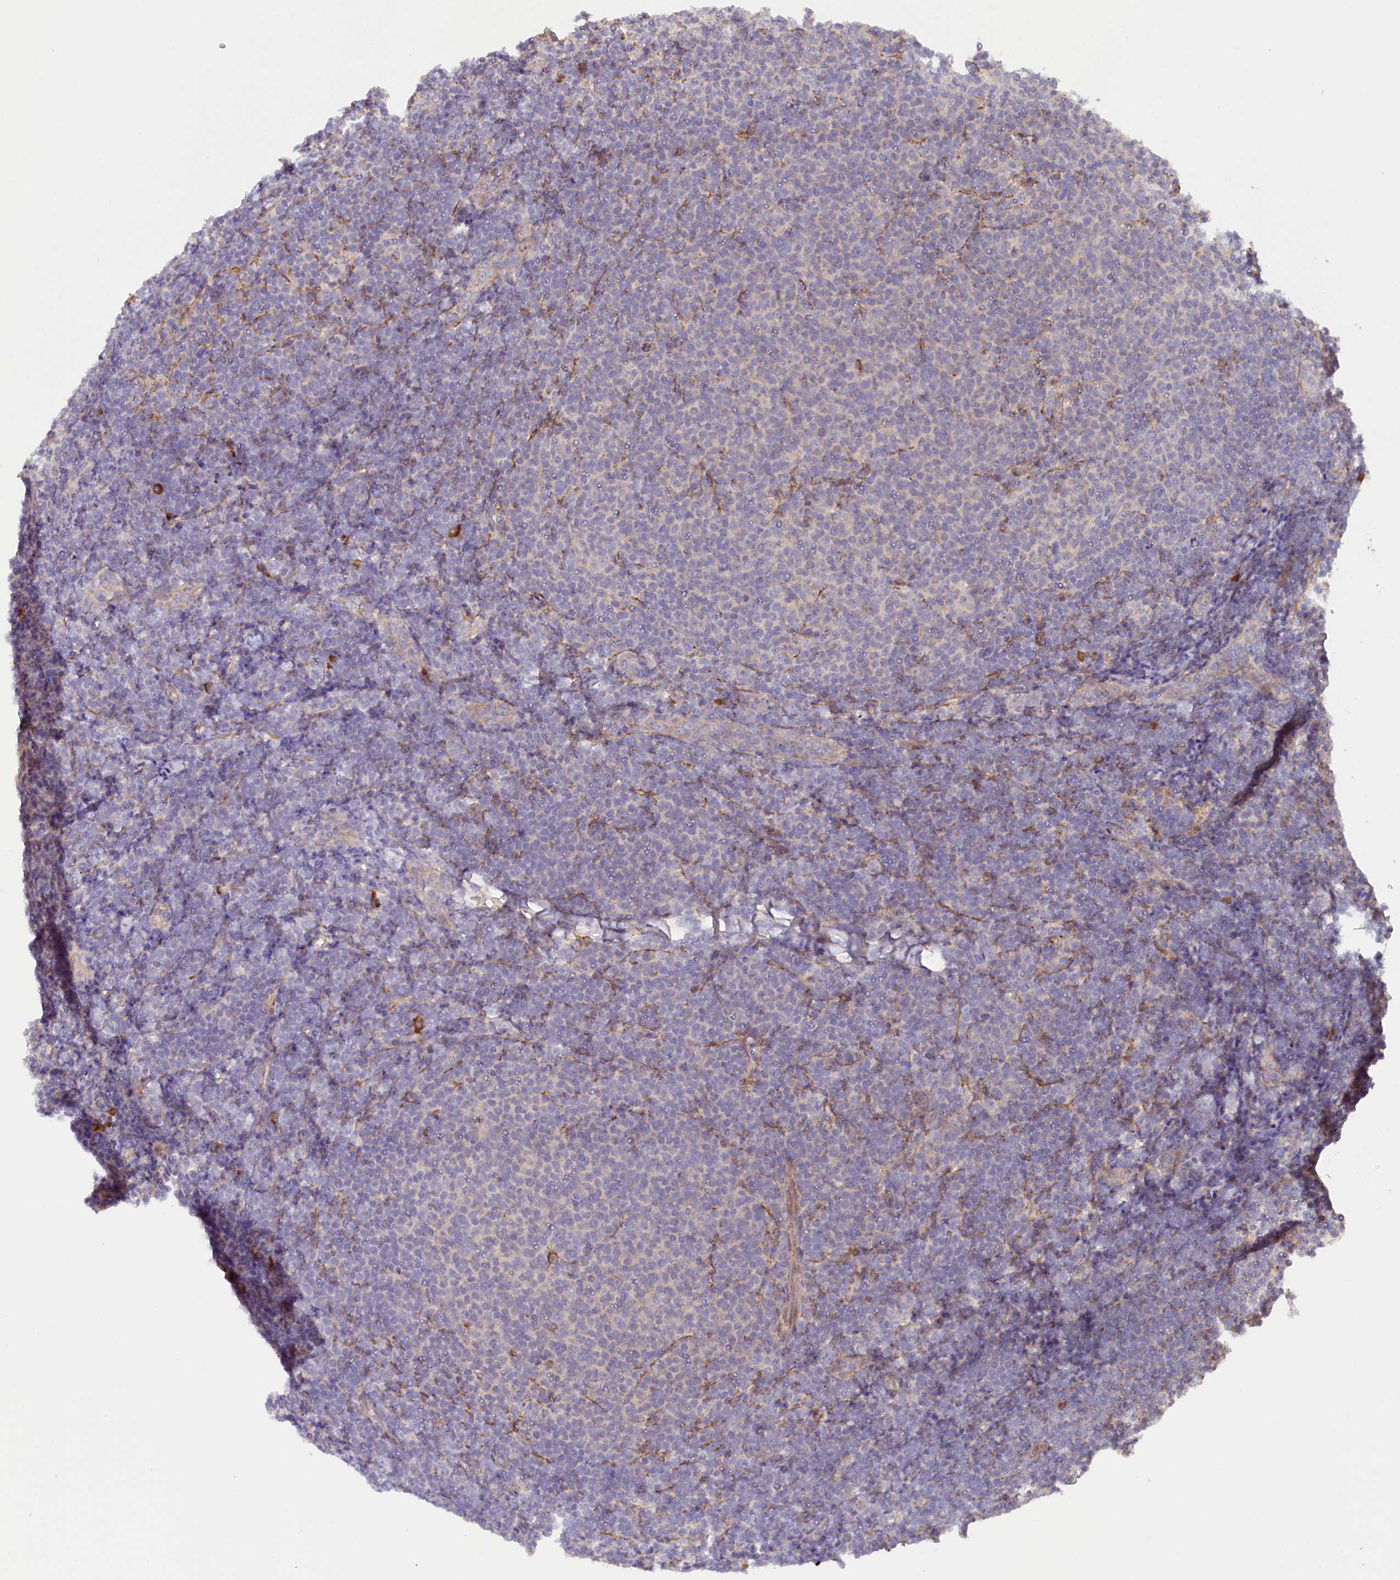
{"staining": {"intensity": "negative", "quantity": "none", "location": "none"}, "tissue": "lymphoma", "cell_type": "Tumor cells", "image_type": "cancer", "snomed": [{"axis": "morphology", "description": "Malignant lymphoma, non-Hodgkin's type, Low grade"}, {"axis": "topography", "description": "Lymph node"}], "caption": "An immunohistochemistry image of low-grade malignant lymphoma, non-Hodgkin's type is shown. There is no staining in tumor cells of low-grade malignant lymphoma, non-Hodgkin's type.", "gene": "SSC5D", "patient": {"sex": "male", "age": 66}}